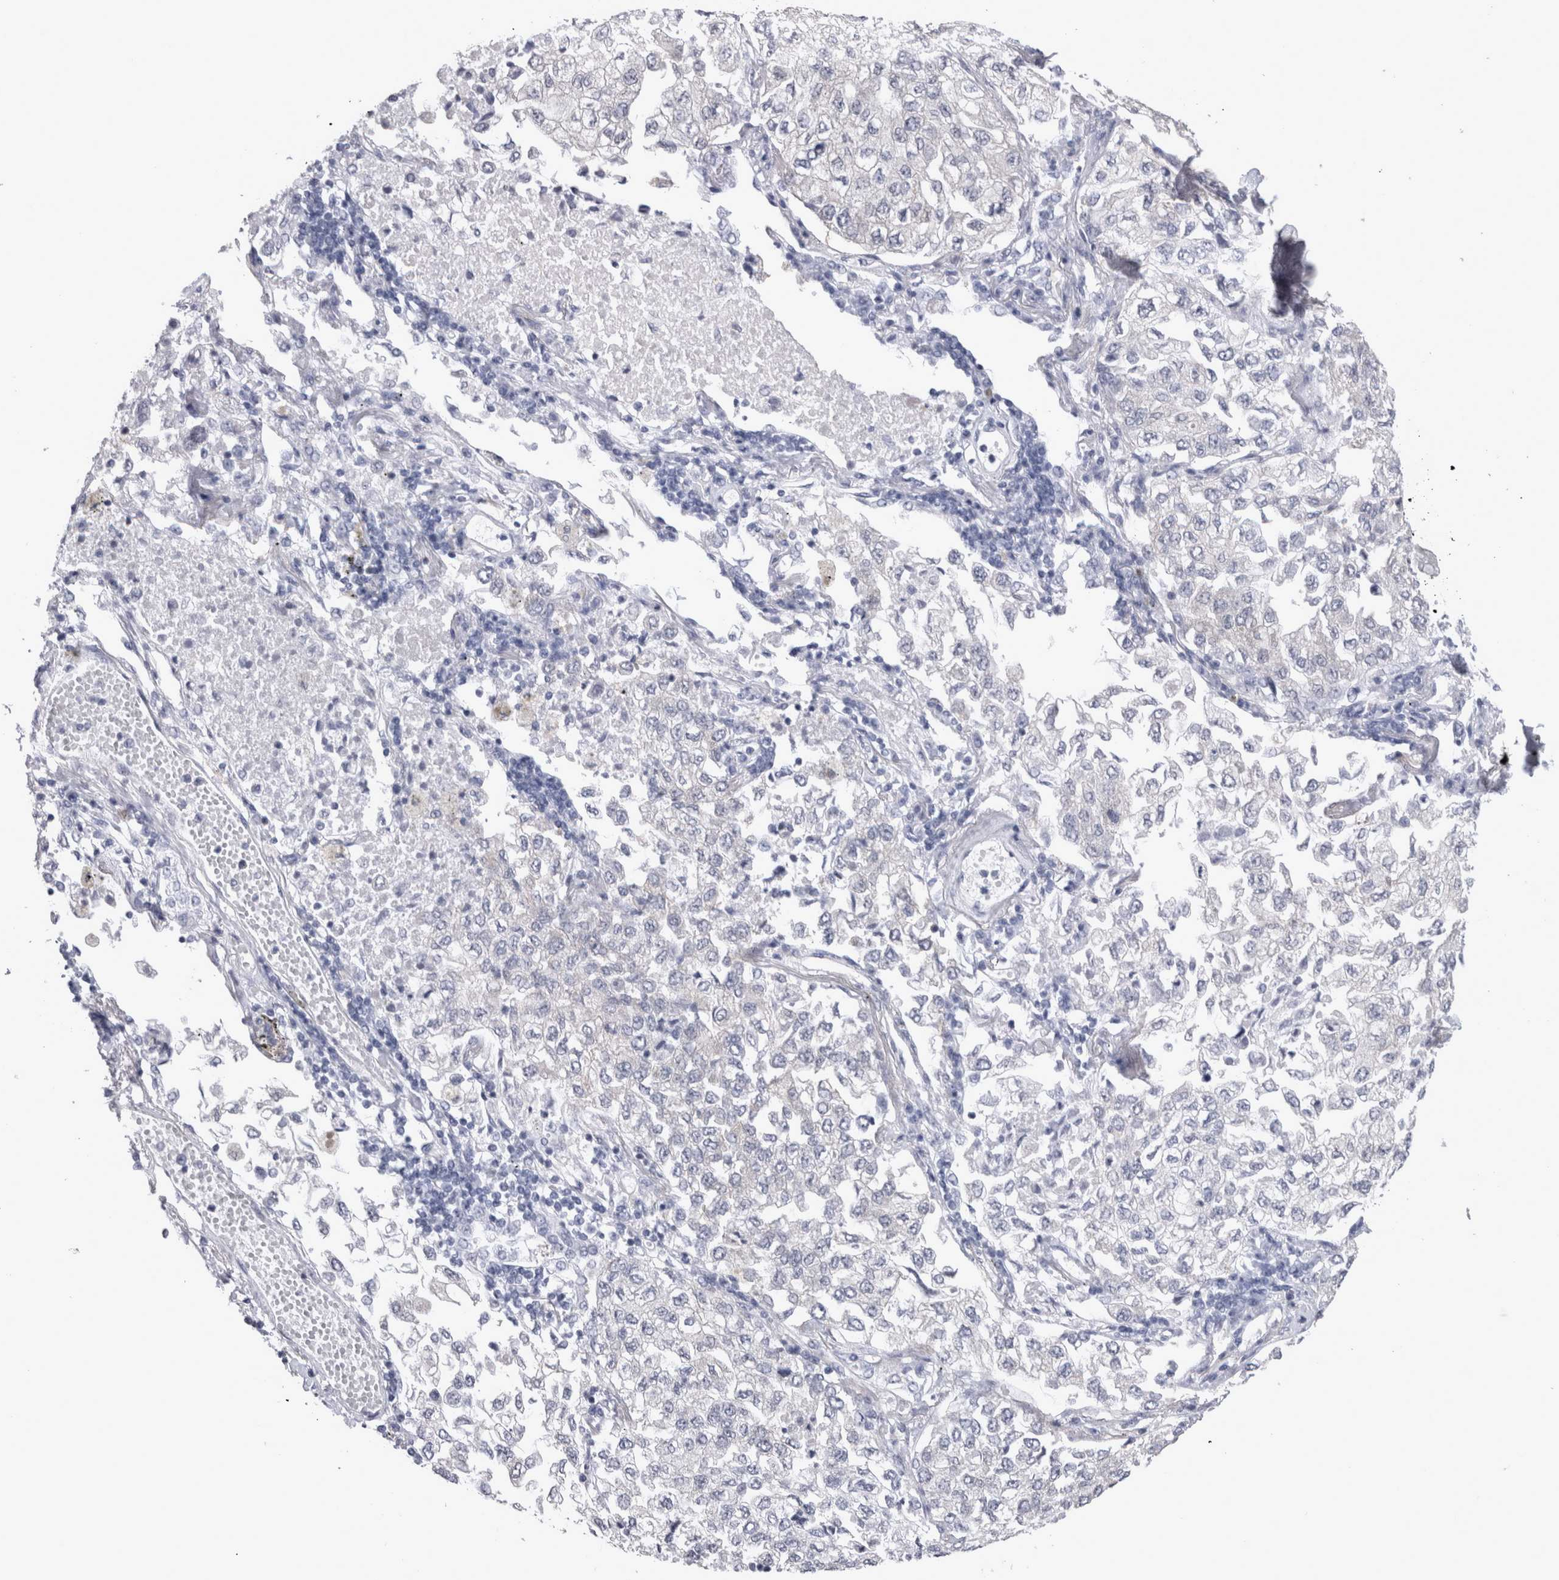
{"staining": {"intensity": "negative", "quantity": "none", "location": "none"}, "tissue": "lung cancer", "cell_type": "Tumor cells", "image_type": "cancer", "snomed": [{"axis": "morphology", "description": "Adenocarcinoma, NOS"}, {"axis": "topography", "description": "Lung"}], "caption": "A micrograph of human lung cancer is negative for staining in tumor cells.", "gene": "ACOT7", "patient": {"sex": "male", "age": 63}}